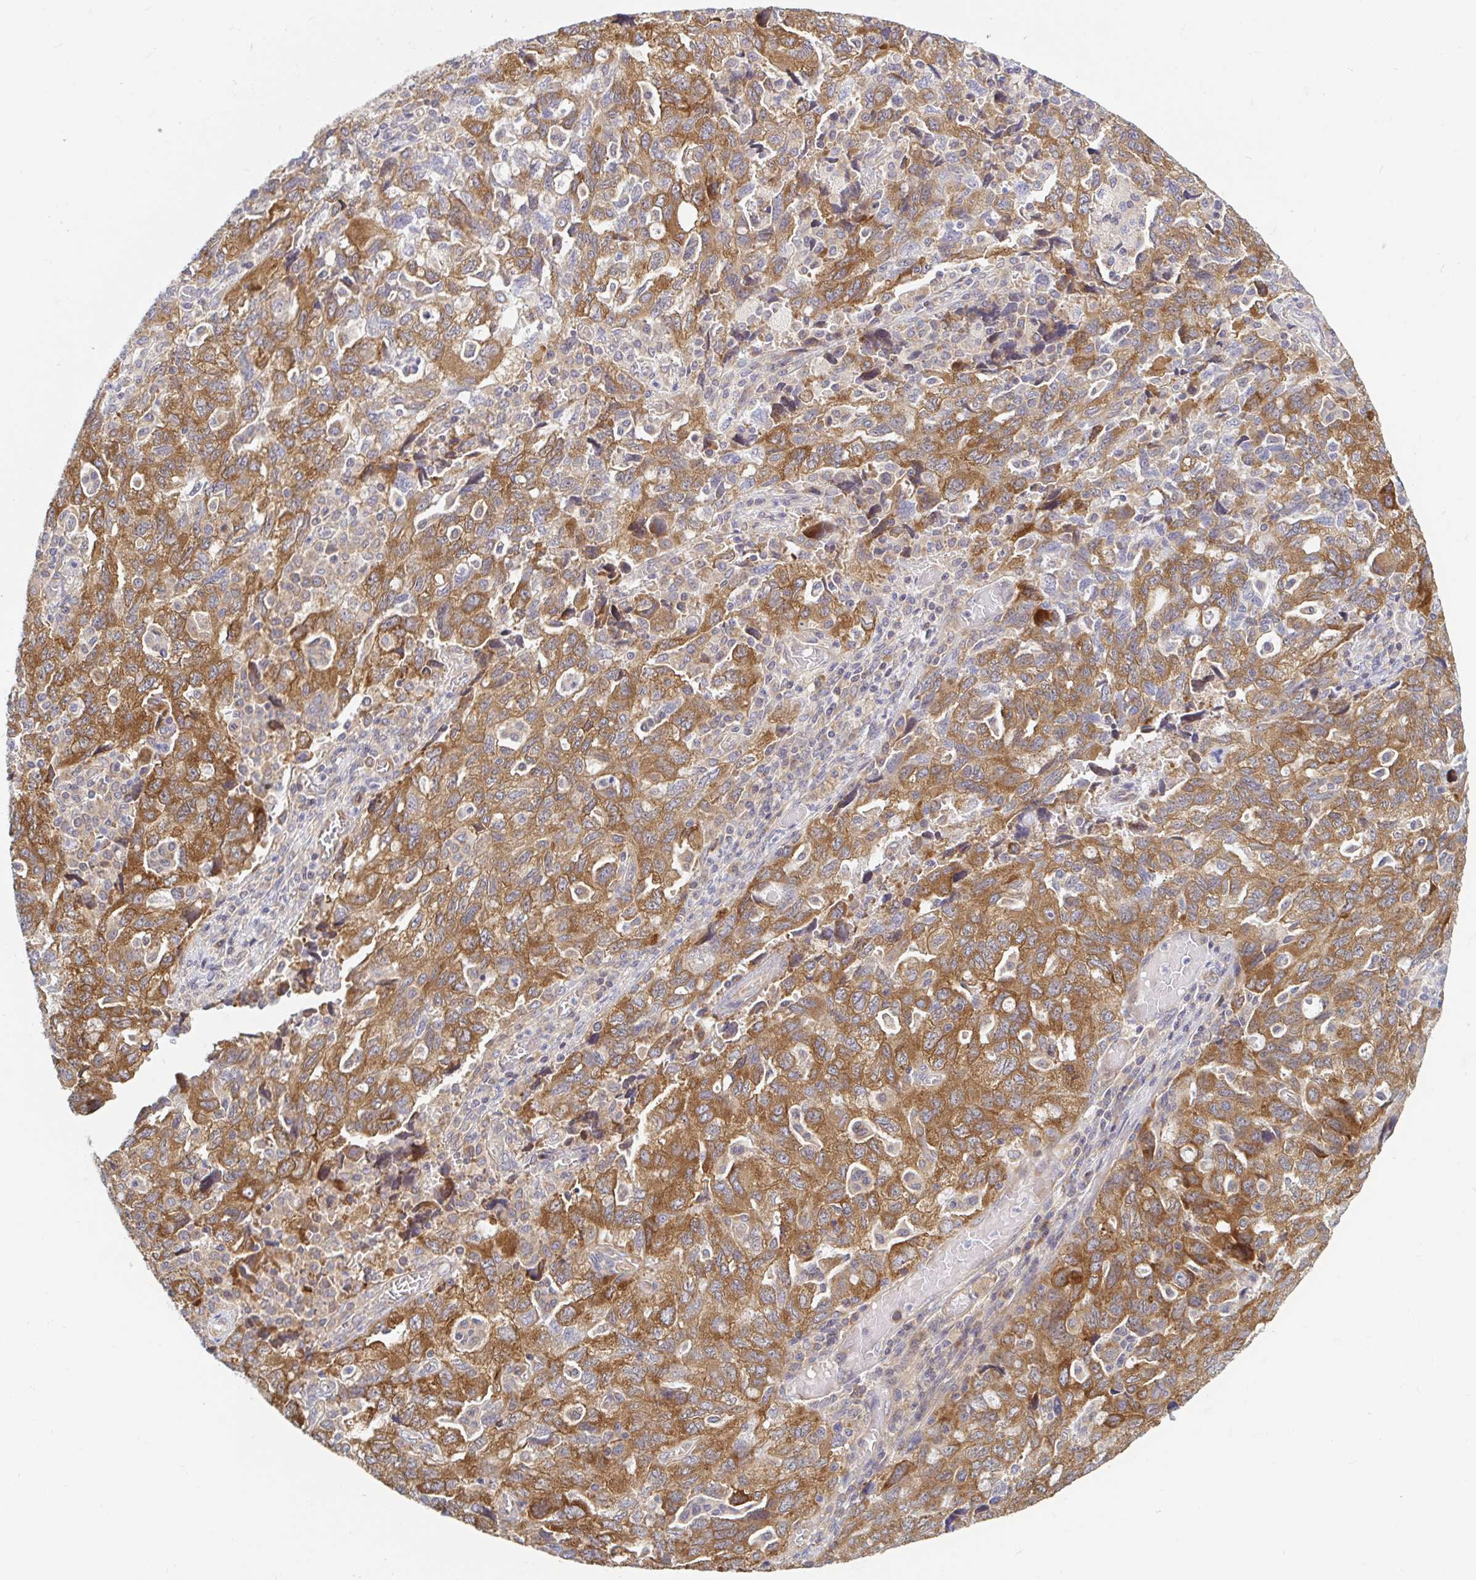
{"staining": {"intensity": "moderate", "quantity": ">75%", "location": "cytoplasmic/membranous"}, "tissue": "ovarian cancer", "cell_type": "Tumor cells", "image_type": "cancer", "snomed": [{"axis": "morphology", "description": "Carcinoma, NOS"}, {"axis": "morphology", "description": "Cystadenocarcinoma, serous, NOS"}, {"axis": "topography", "description": "Ovary"}], "caption": "Immunohistochemical staining of human serous cystadenocarcinoma (ovarian) demonstrates medium levels of moderate cytoplasmic/membranous protein expression in about >75% of tumor cells.", "gene": "LARP1", "patient": {"sex": "female", "age": 69}}